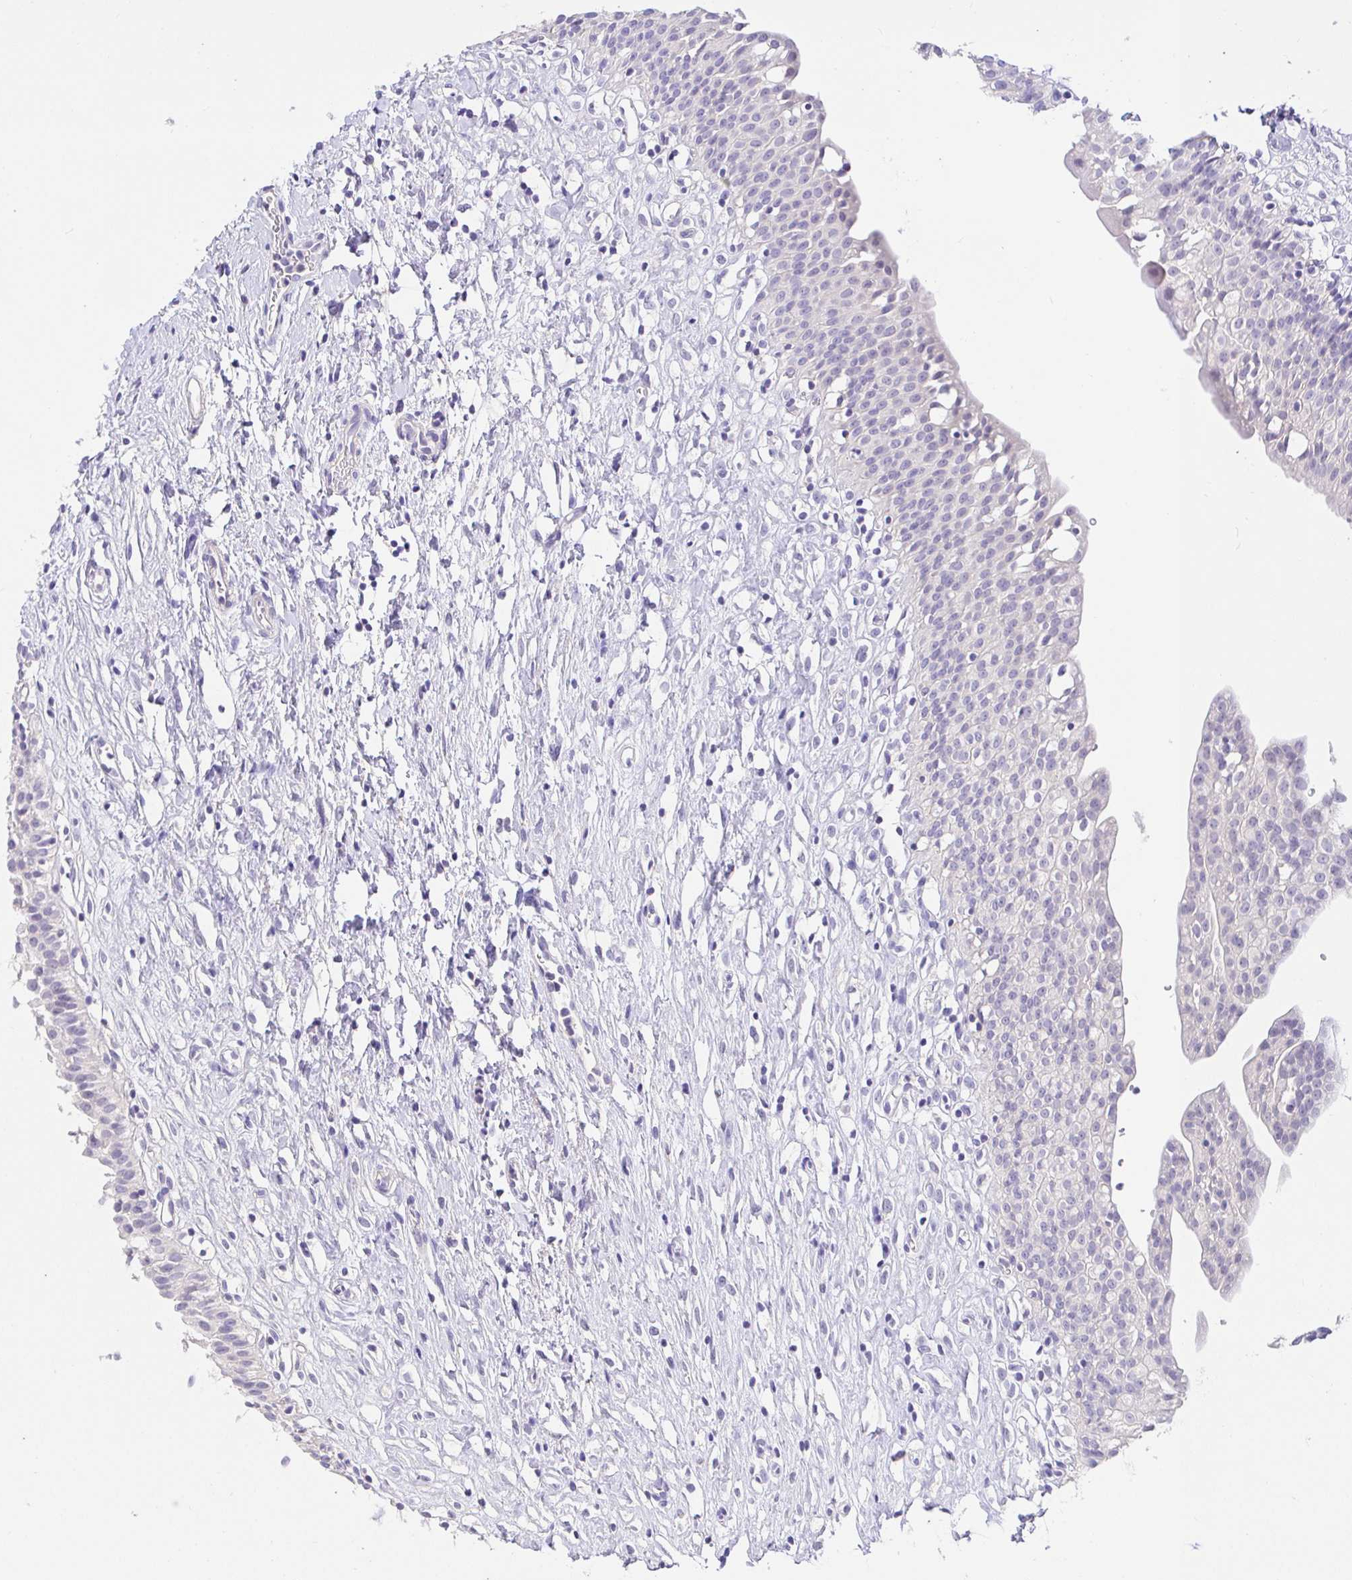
{"staining": {"intensity": "negative", "quantity": "none", "location": "none"}, "tissue": "urinary bladder", "cell_type": "Urothelial cells", "image_type": "normal", "snomed": [{"axis": "morphology", "description": "Normal tissue, NOS"}, {"axis": "topography", "description": "Urinary bladder"}], "caption": "Immunohistochemical staining of benign human urinary bladder reveals no significant positivity in urothelial cells.", "gene": "CDO1", "patient": {"sex": "male", "age": 51}}